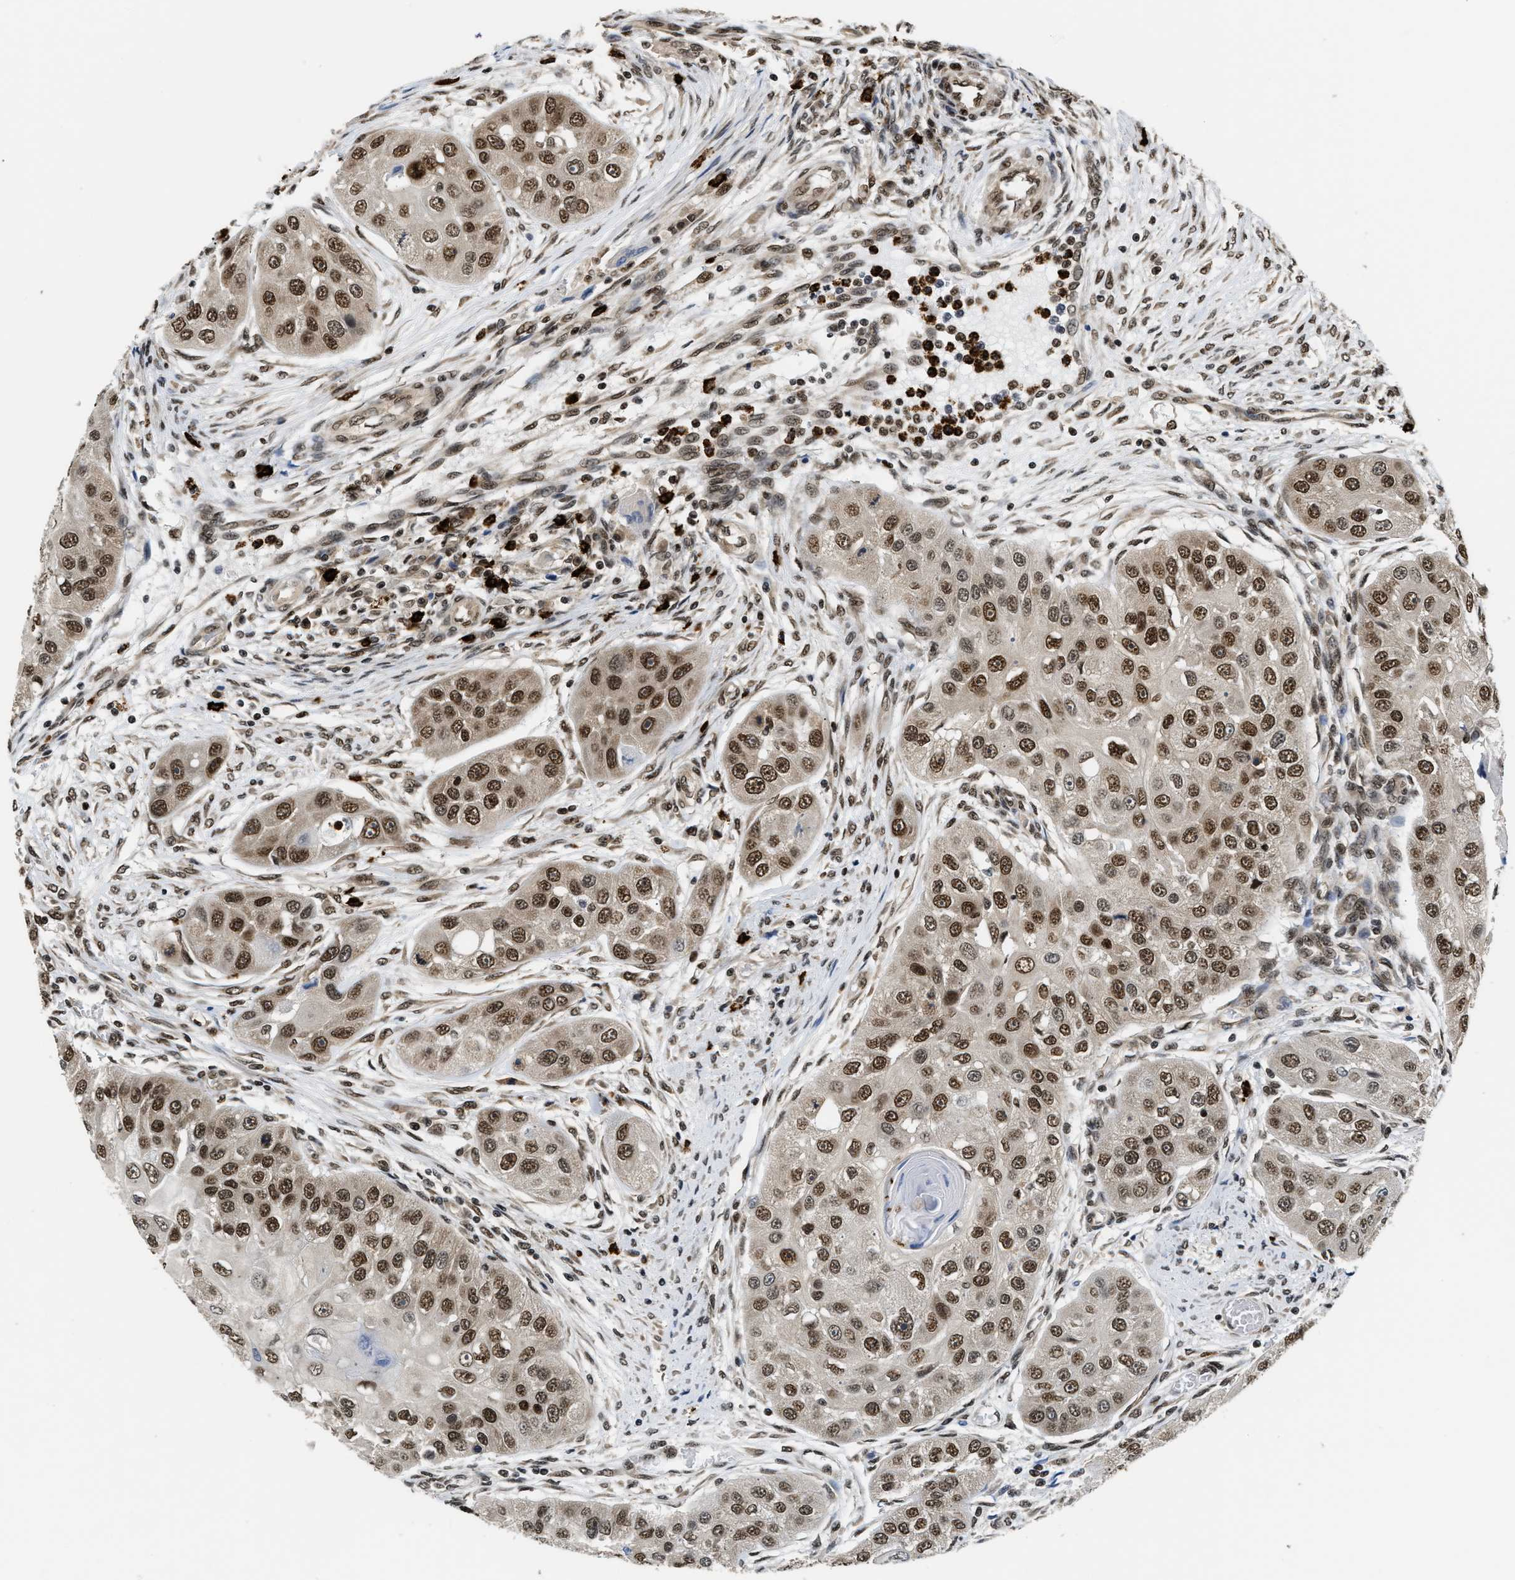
{"staining": {"intensity": "strong", "quantity": "25%-75%", "location": "nuclear"}, "tissue": "head and neck cancer", "cell_type": "Tumor cells", "image_type": "cancer", "snomed": [{"axis": "morphology", "description": "Normal tissue, NOS"}, {"axis": "morphology", "description": "Squamous cell carcinoma, NOS"}, {"axis": "topography", "description": "Skeletal muscle"}, {"axis": "topography", "description": "Head-Neck"}], "caption": "This image shows immunohistochemistry (IHC) staining of human head and neck cancer, with high strong nuclear positivity in approximately 25%-75% of tumor cells.", "gene": "CCNDBP1", "patient": {"sex": "male", "age": 51}}